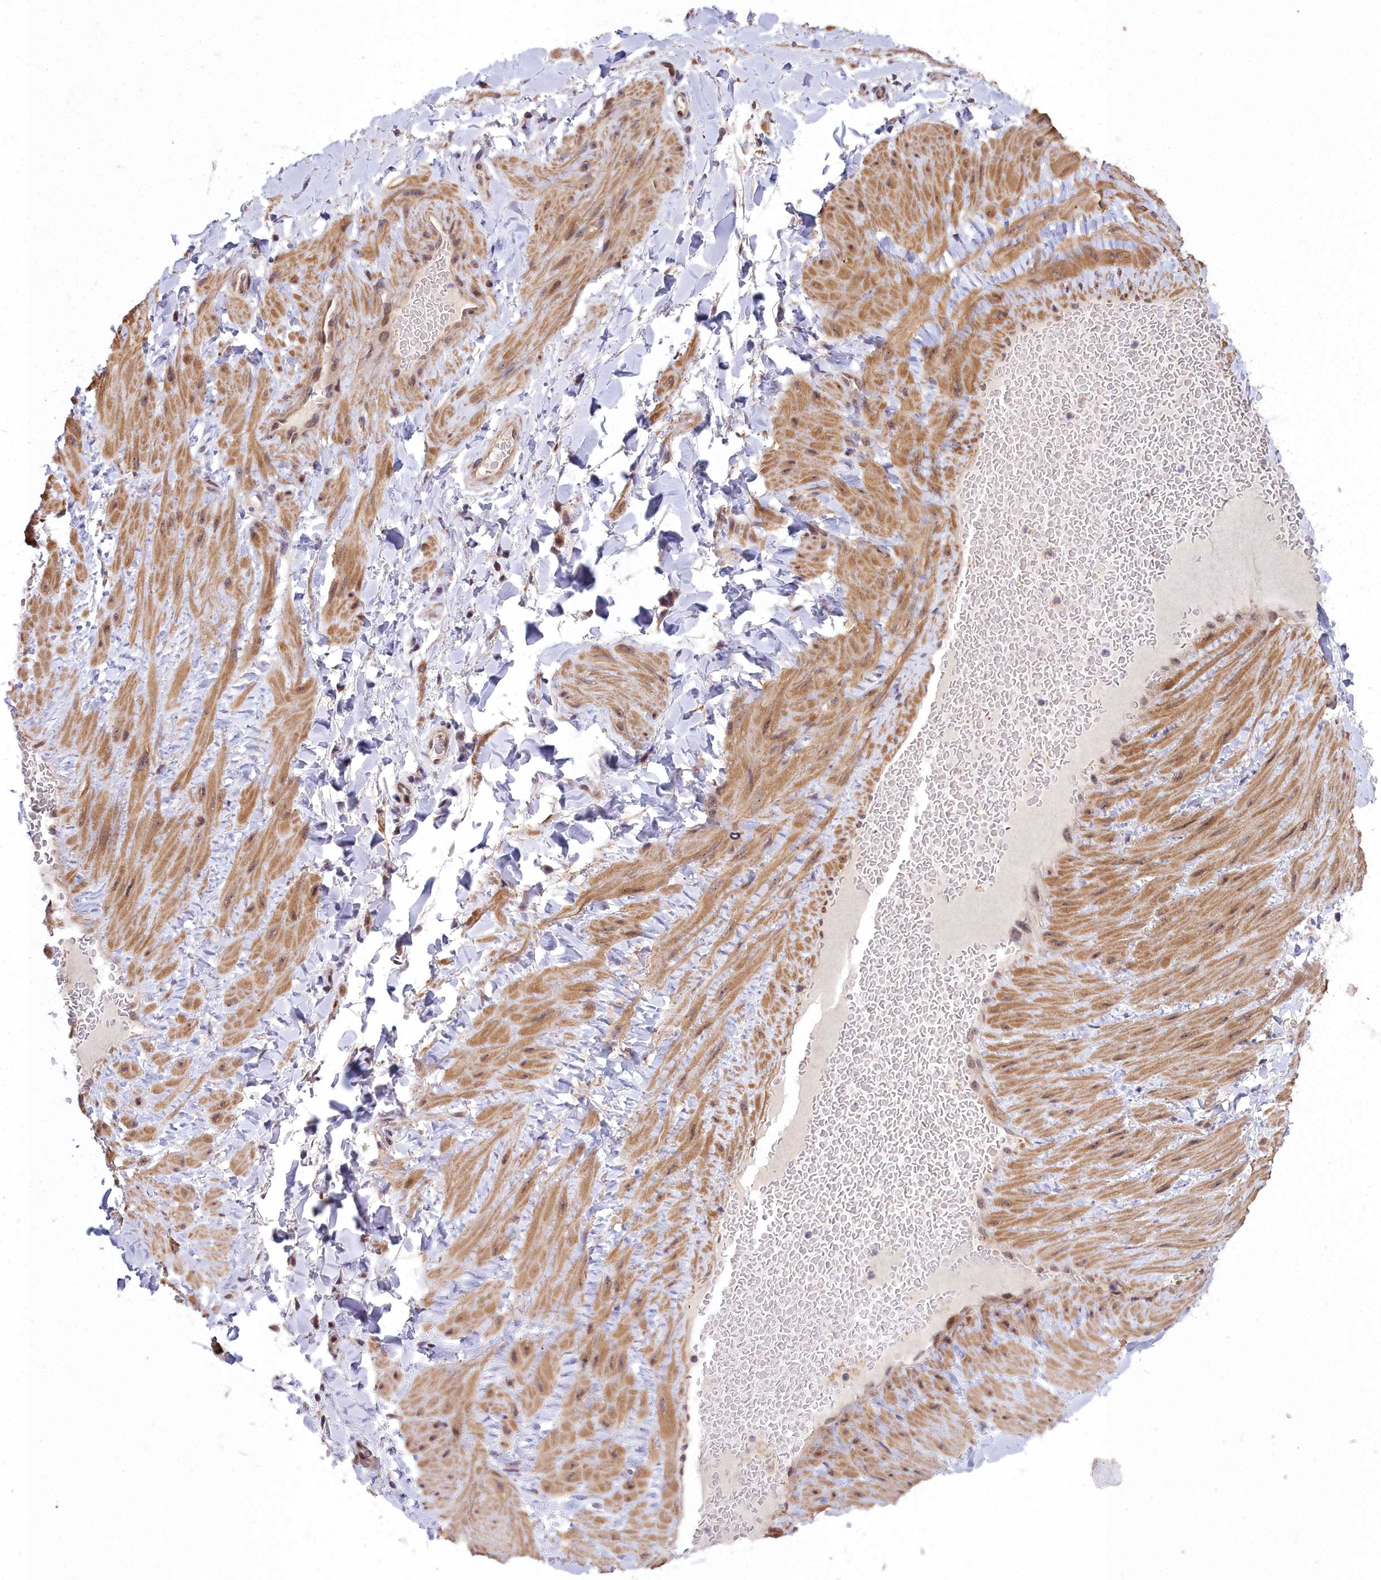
{"staining": {"intensity": "weak", "quantity": "<25%", "location": "cytoplasmic/membranous"}, "tissue": "adipose tissue", "cell_type": "Adipocytes", "image_type": "normal", "snomed": [{"axis": "morphology", "description": "Normal tissue, NOS"}, {"axis": "topography", "description": "Soft tissue"}, {"axis": "topography", "description": "Vascular tissue"}], "caption": "Histopathology image shows no significant protein staining in adipocytes of unremarkable adipose tissue. (DAB (3,3'-diaminobenzidine) immunohistochemistry (IHC) with hematoxylin counter stain).", "gene": "ABCB8", "patient": {"sex": "male", "age": 54}}